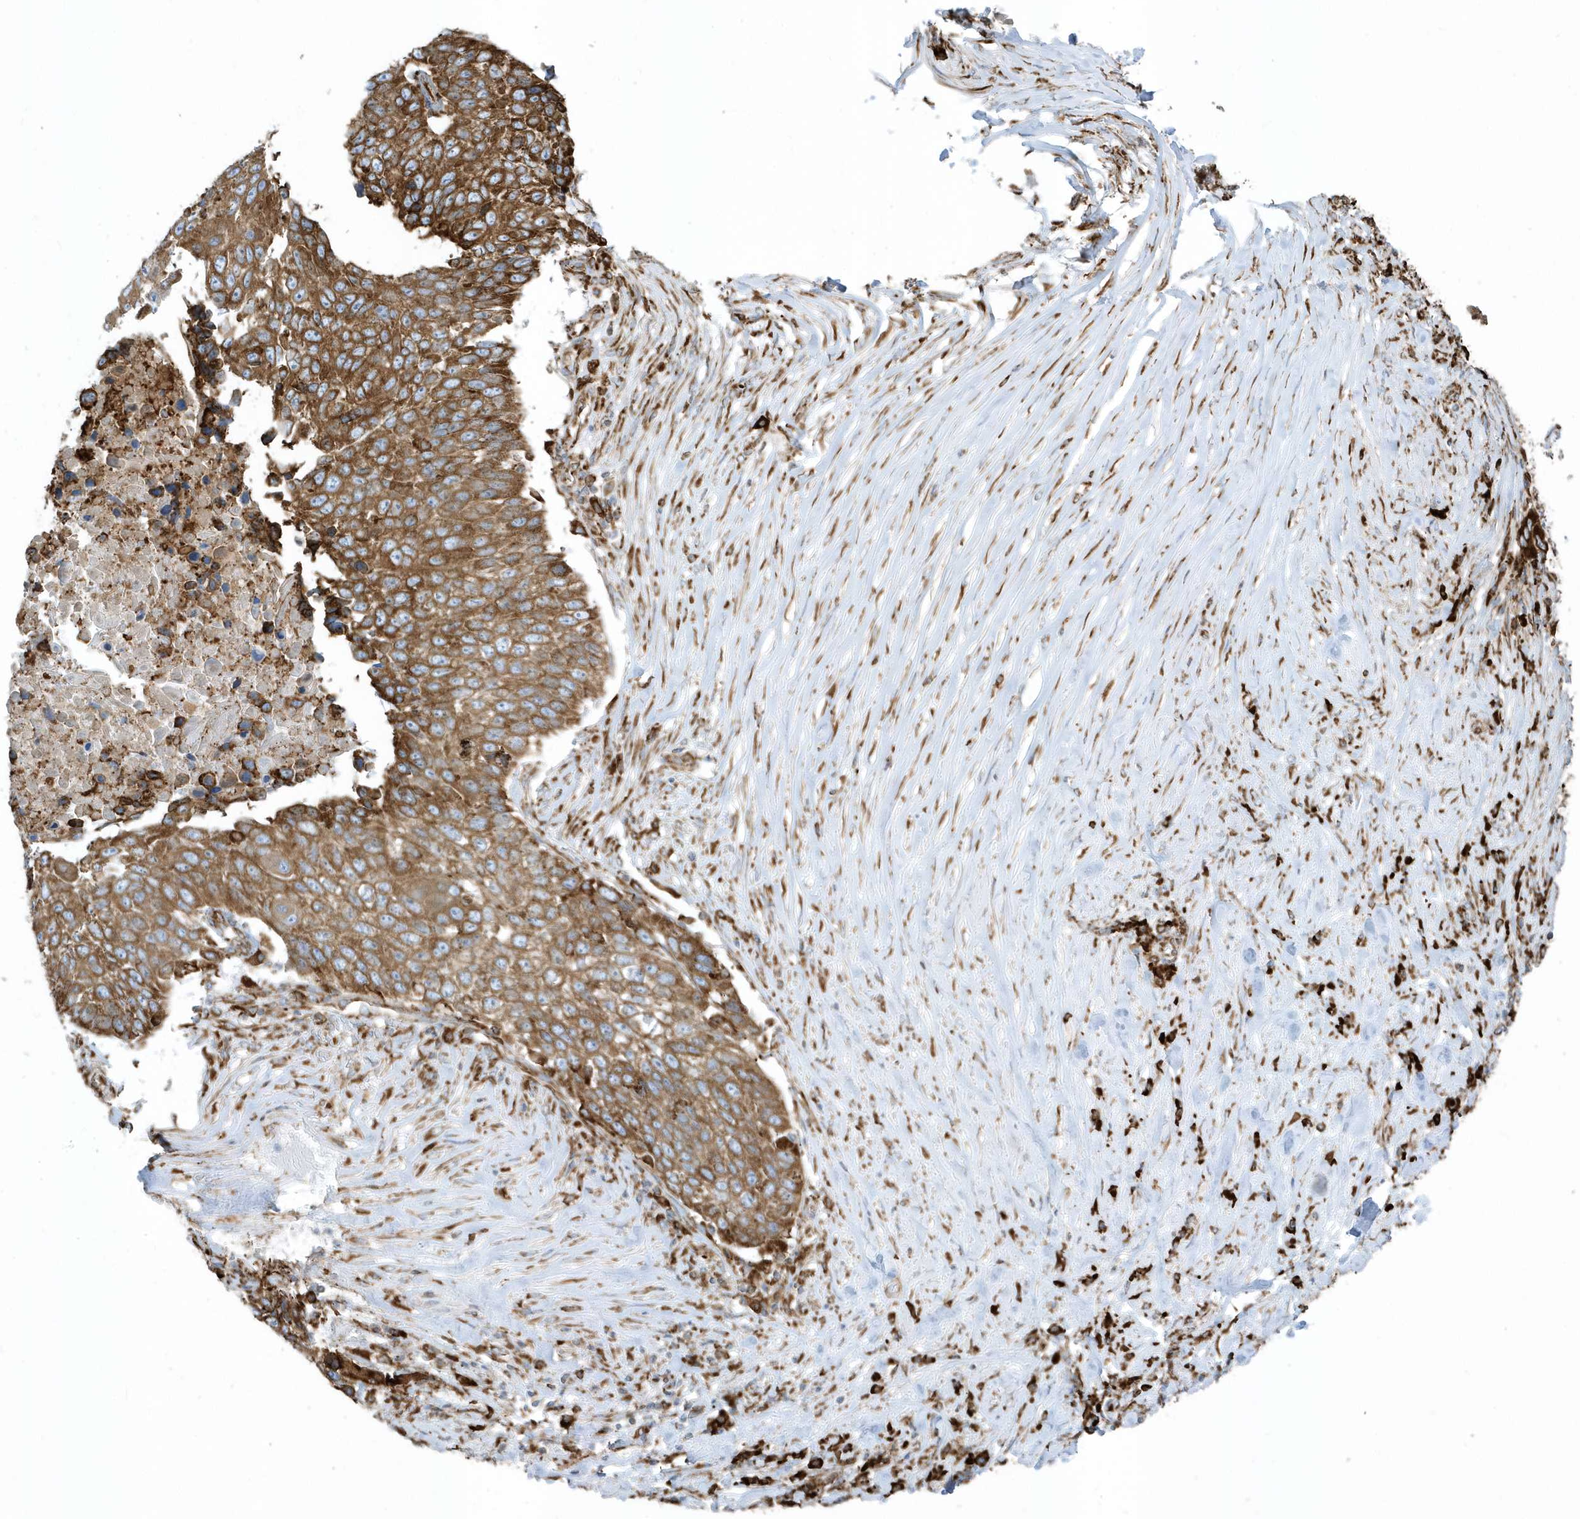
{"staining": {"intensity": "strong", "quantity": ">75%", "location": "cytoplasmic/membranous"}, "tissue": "lung cancer", "cell_type": "Tumor cells", "image_type": "cancer", "snomed": [{"axis": "morphology", "description": "Squamous cell carcinoma, NOS"}, {"axis": "topography", "description": "Lung"}], "caption": "Human lung squamous cell carcinoma stained for a protein (brown) demonstrates strong cytoplasmic/membranous positive expression in about >75% of tumor cells.", "gene": "PDIA6", "patient": {"sex": "male", "age": 66}}